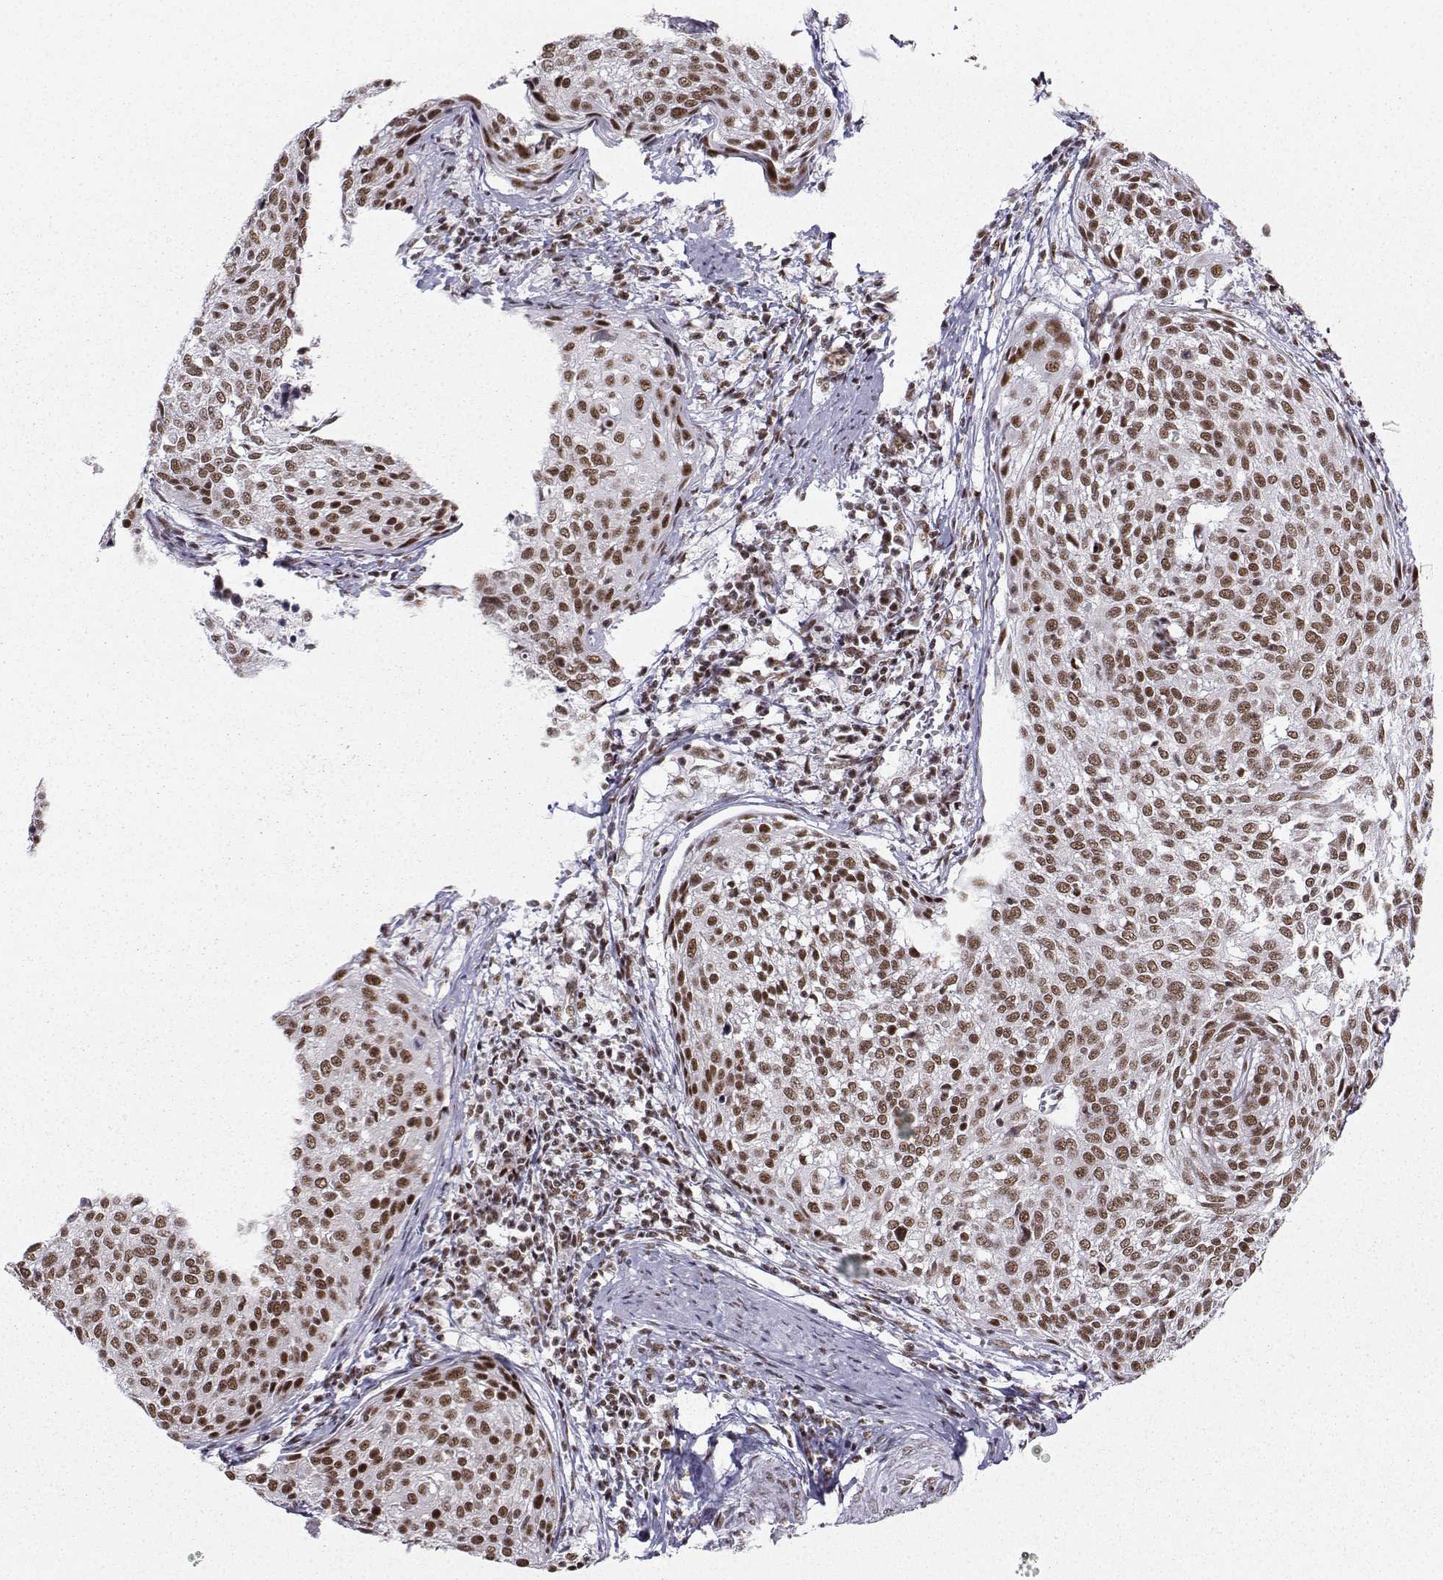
{"staining": {"intensity": "moderate", "quantity": "25%-75%", "location": "nuclear"}, "tissue": "cervical cancer", "cell_type": "Tumor cells", "image_type": "cancer", "snomed": [{"axis": "morphology", "description": "Squamous cell carcinoma, NOS"}, {"axis": "topography", "description": "Cervix"}], "caption": "Cervical cancer (squamous cell carcinoma) tissue demonstrates moderate nuclear staining in approximately 25%-75% of tumor cells, visualized by immunohistochemistry.", "gene": "SNRPB2", "patient": {"sex": "female", "age": 39}}